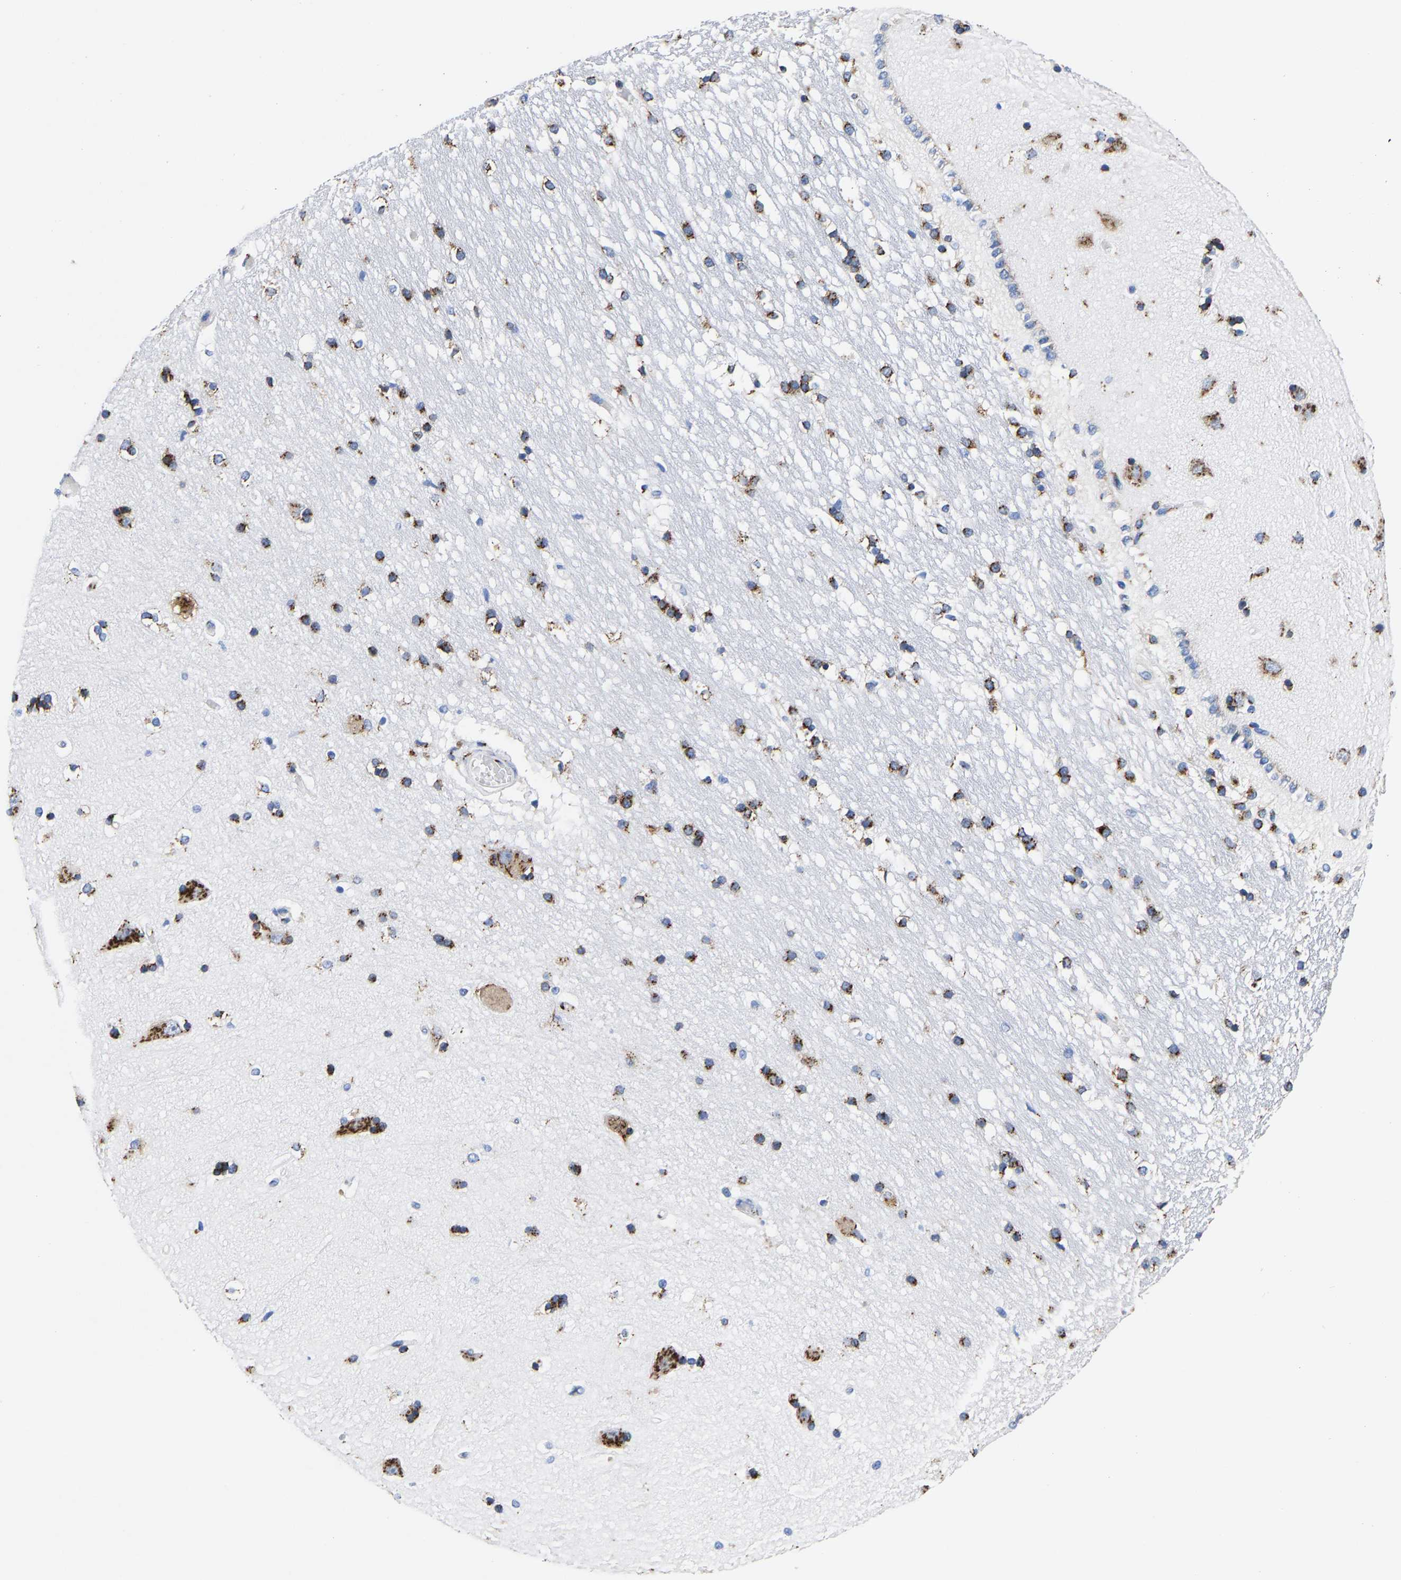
{"staining": {"intensity": "strong", "quantity": ">75%", "location": "cytoplasmic/membranous"}, "tissue": "hippocampus", "cell_type": "Glial cells", "image_type": "normal", "snomed": [{"axis": "morphology", "description": "Normal tissue, NOS"}, {"axis": "topography", "description": "Hippocampus"}], "caption": "Hippocampus was stained to show a protein in brown. There is high levels of strong cytoplasmic/membranous expression in about >75% of glial cells.", "gene": "TMEM87A", "patient": {"sex": "male", "age": 45}}